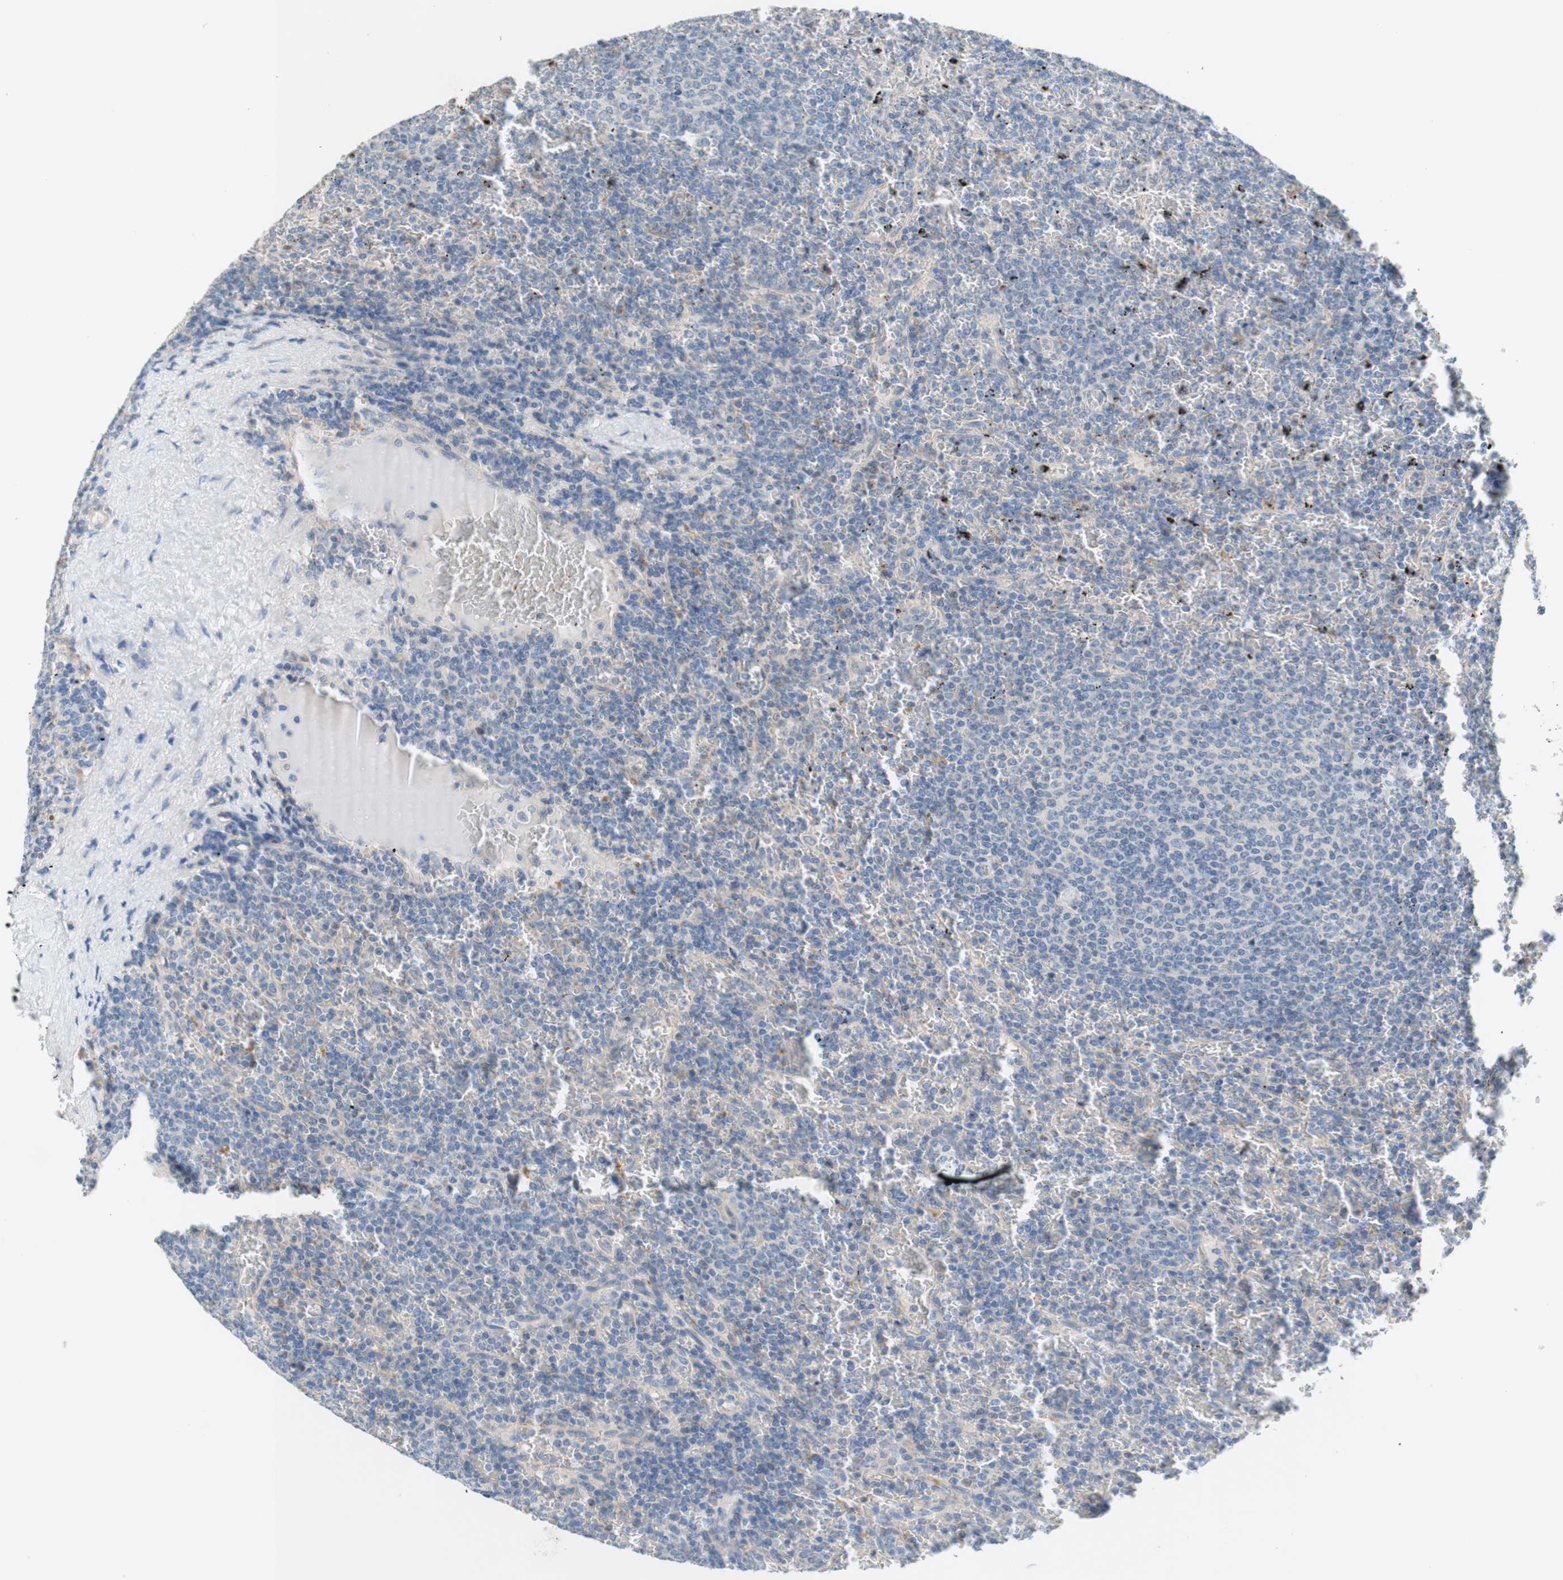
{"staining": {"intensity": "negative", "quantity": "none", "location": "none"}, "tissue": "lymphoma", "cell_type": "Tumor cells", "image_type": "cancer", "snomed": [{"axis": "morphology", "description": "Malignant lymphoma, non-Hodgkin's type, Low grade"}, {"axis": "topography", "description": "Spleen"}], "caption": "High power microscopy micrograph of an immunohistochemistry micrograph of malignant lymphoma, non-Hodgkin's type (low-grade), revealing no significant staining in tumor cells. (DAB immunohistochemistry (IHC) with hematoxylin counter stain).", "gene": "F3", "patient": {"sex": "female", "age": 77}}